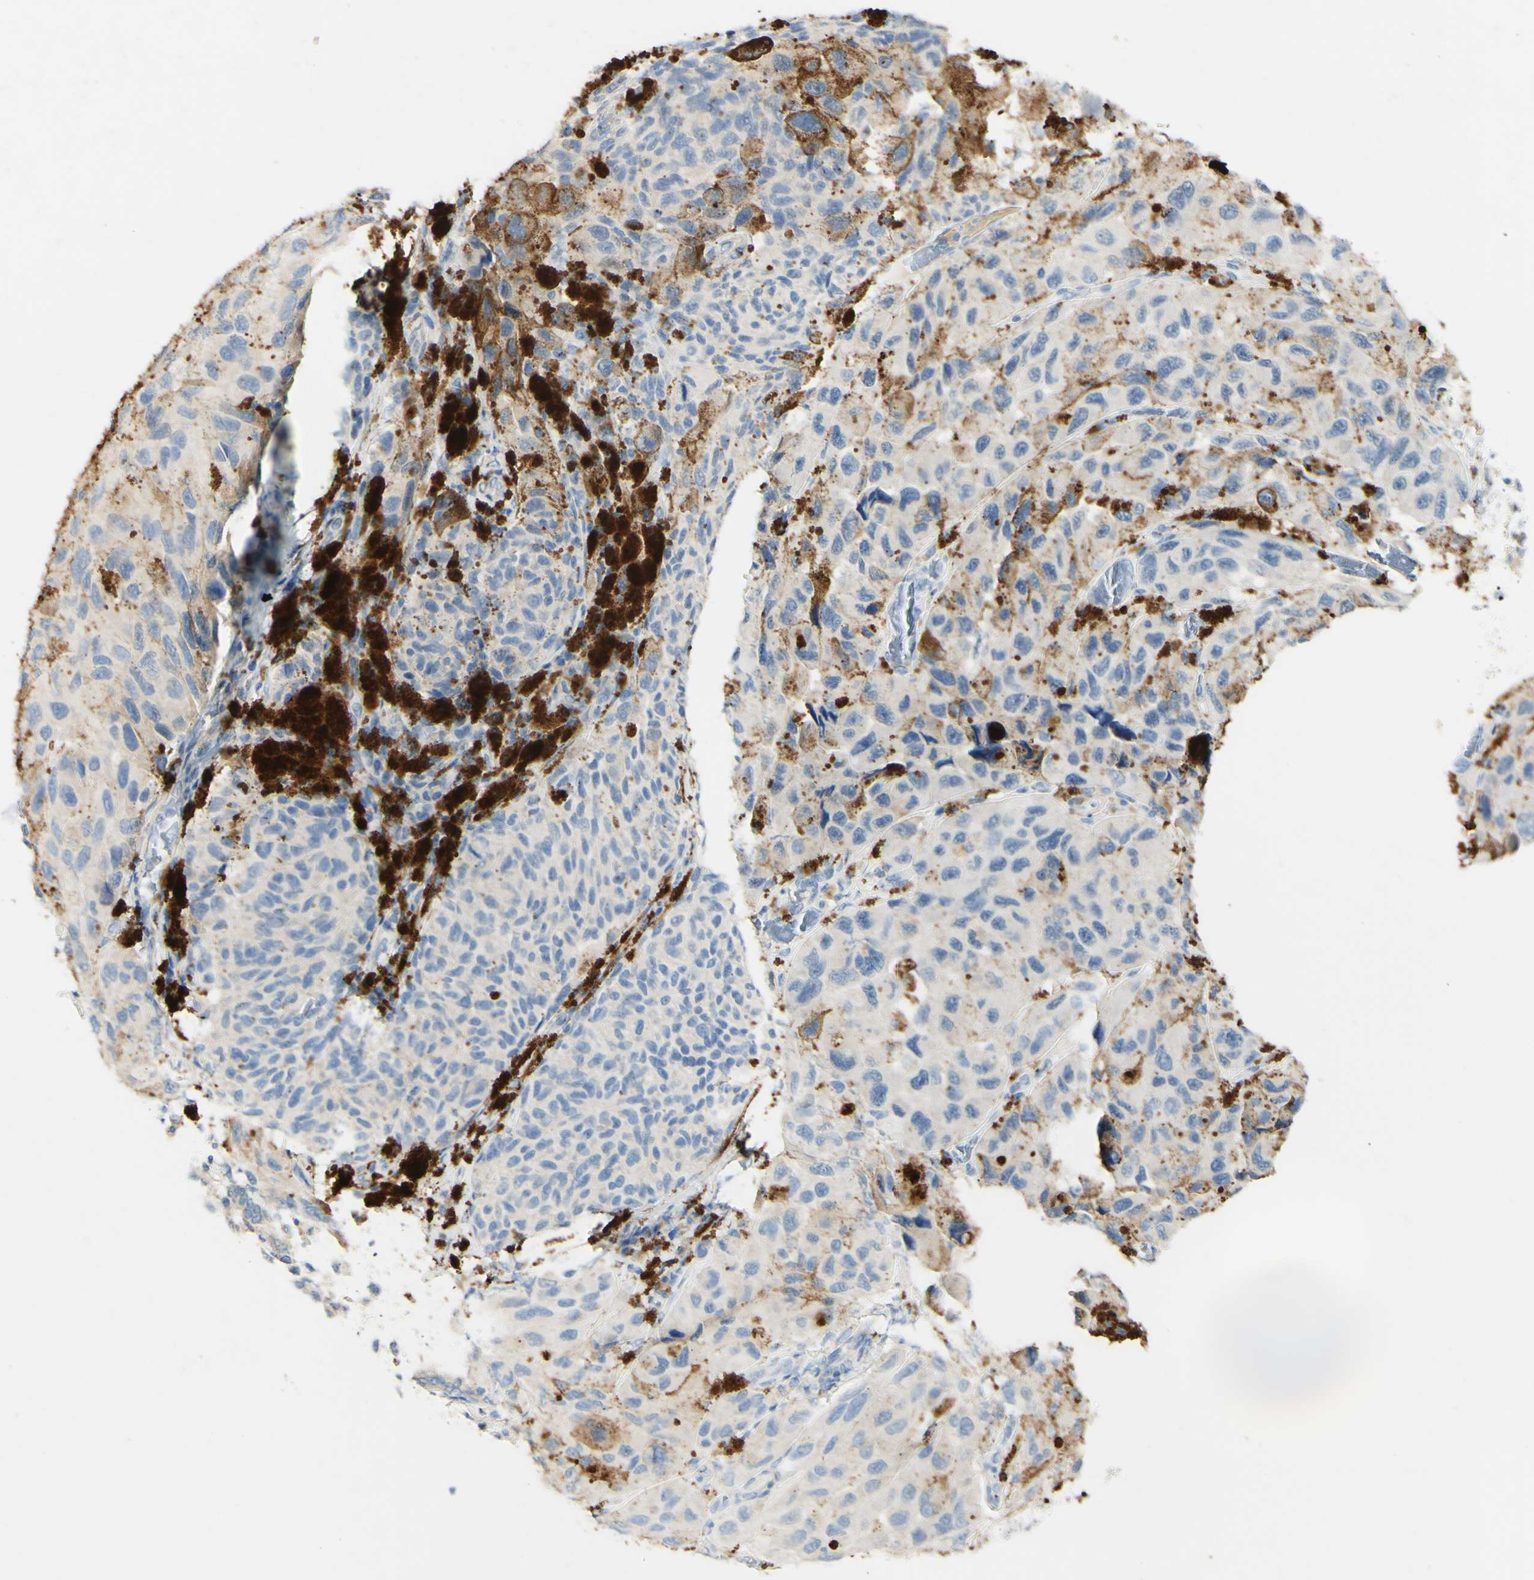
{"staining": {"intensity": "moderate", "quantity": "<25%", "location": "cytoplasmic/membranous"}, "tissue": "melanoma", "cell_type": "Tumor cells", "image_type": "cancer", "snomed": [{"axis": "morphology", "description": "Malignant melanoma, NOS"}, {"axis": "topography", "description": "Skin"}], "caption": "A low amount of moderate cytoplasmic/membranous staining is appreciated in approximately <25% of tumor cells in melanoma tissue. (DAB = brown stain, brightfield microscopy at high magnification).", "gene": "FGF4", "patient": {"sex": "female", "age": 73}}